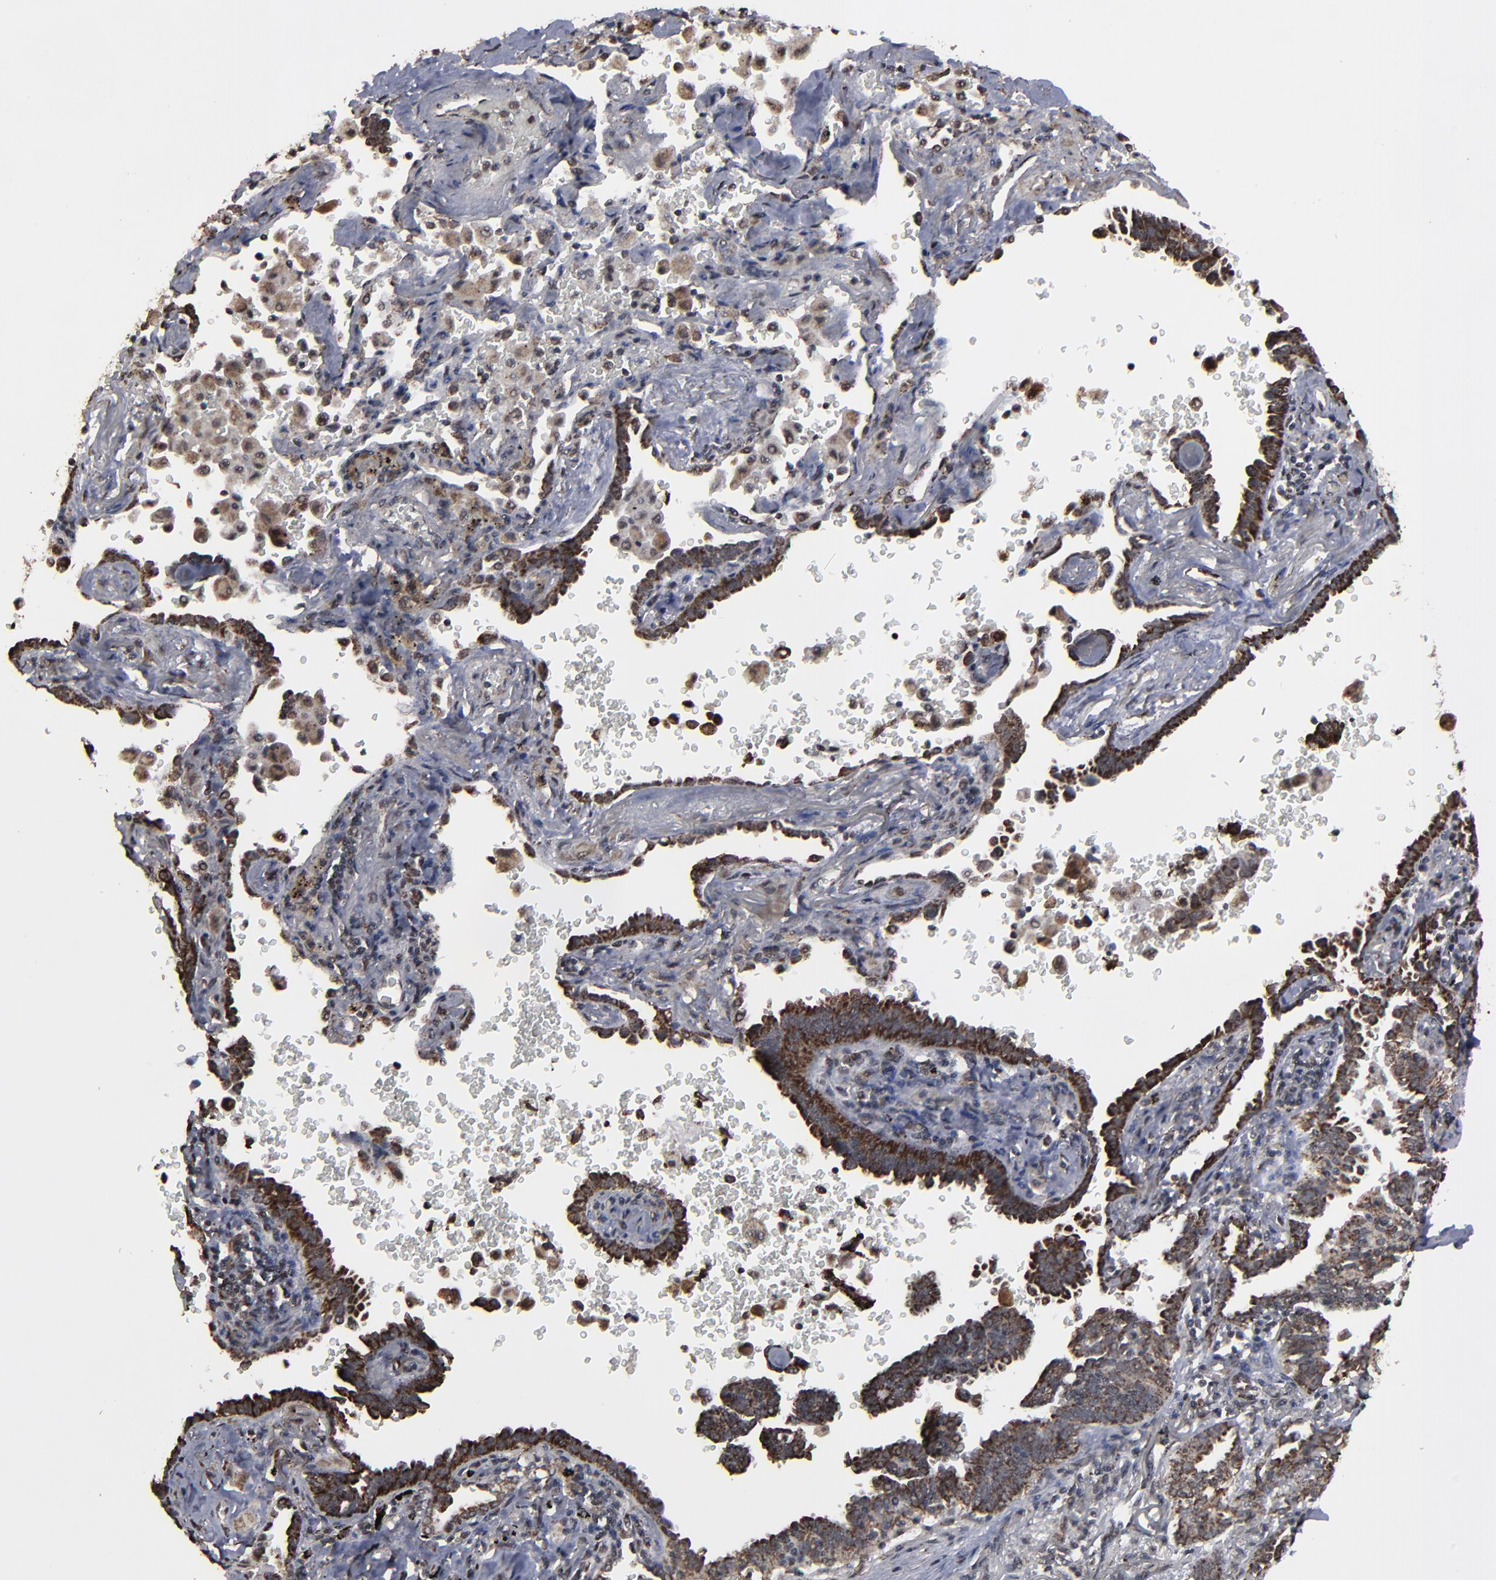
{"staining": {"intensity": "strong", "quantity": ">75%", "location": "cytoplasmic/membranous"}, "tissue": "lung cancer", "cell_type": "Tumor cells", "image_type": "cancer", "snomed": [{"axis": "morphology", "description": "Adenocarcinoma, NOS"}, {"axis": "topography", "description": "Lung"}], "caption": "IHC histopathology image of neoplastic tissue: human adenocarcinoma (lung) stained using immunohistochemistry exhibits high levels of strong protein expression localized specifically in the cytoplasmic/membranous of tumor cells, appearing as a cytoplasmic/membranous brown color.", "gene": "BNIP3", "patient": {"sex": "female", "age": 64}}